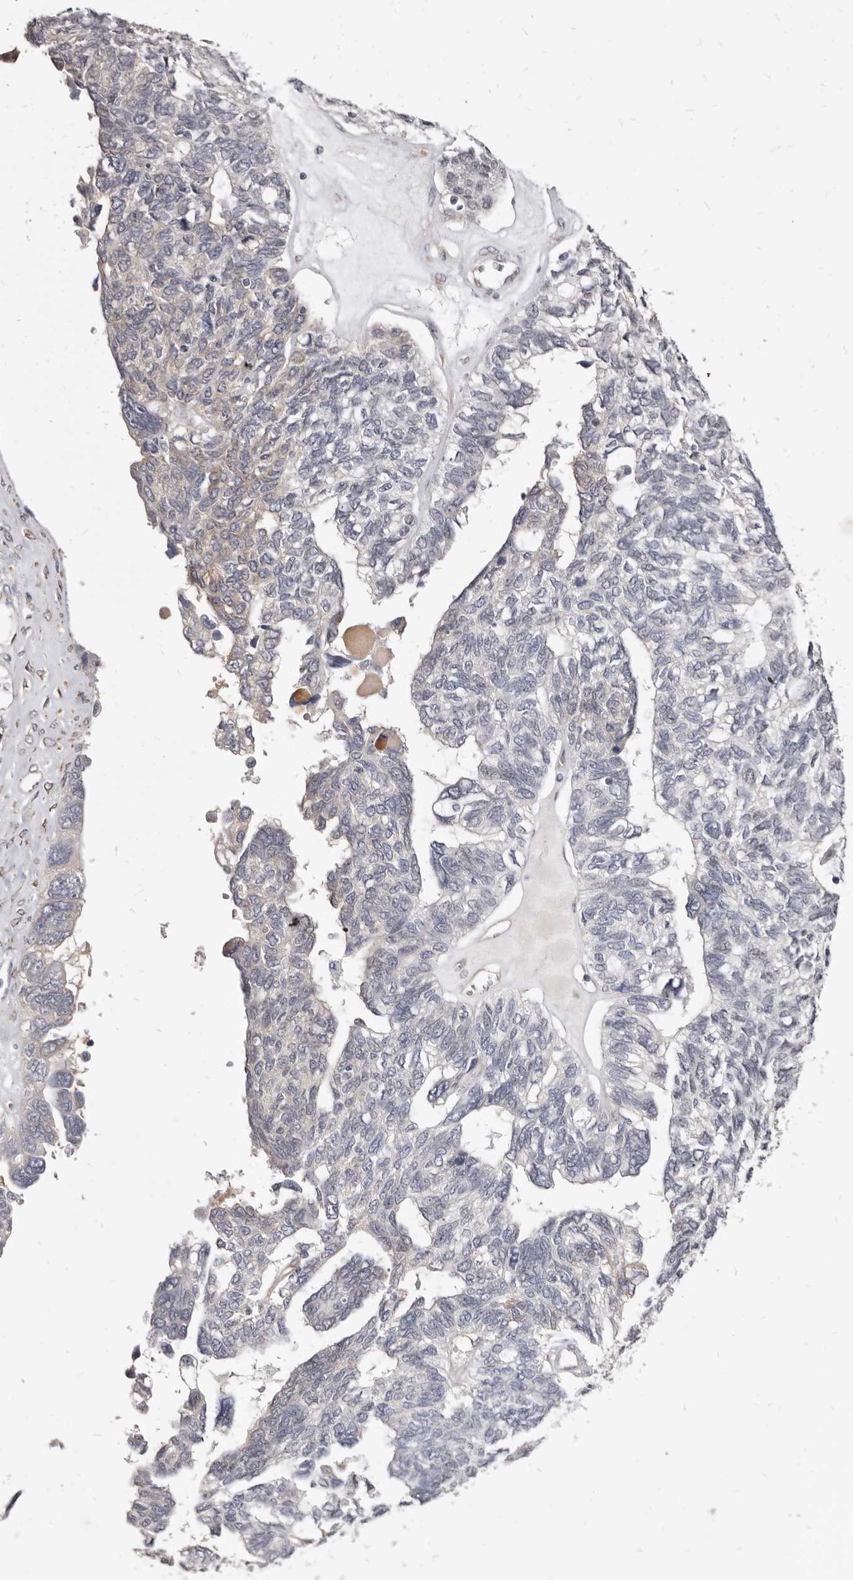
{"staining": {"intensity": "negative", "quantity": "none", "location": "none"}, "tissue": "ovarian cancer", "cell_type": "Tumor cells", "image_type": "cancer", "snomed": [{"axis": "morphology", "description": "Cystadenocarcinoma, serous, NOS"}, {"axis": "topography", "description": "Ovary"}], "caption": "This histopathology image is of ovarian cancer (serous cystadenocarcinoma) stained with IHC to label a protein in brown with the nuclei are counter-stained blue. There is no staining in tumor cells.", "gene": "KHDRBS2", "patient": {"sex": "female", "age": 79}}